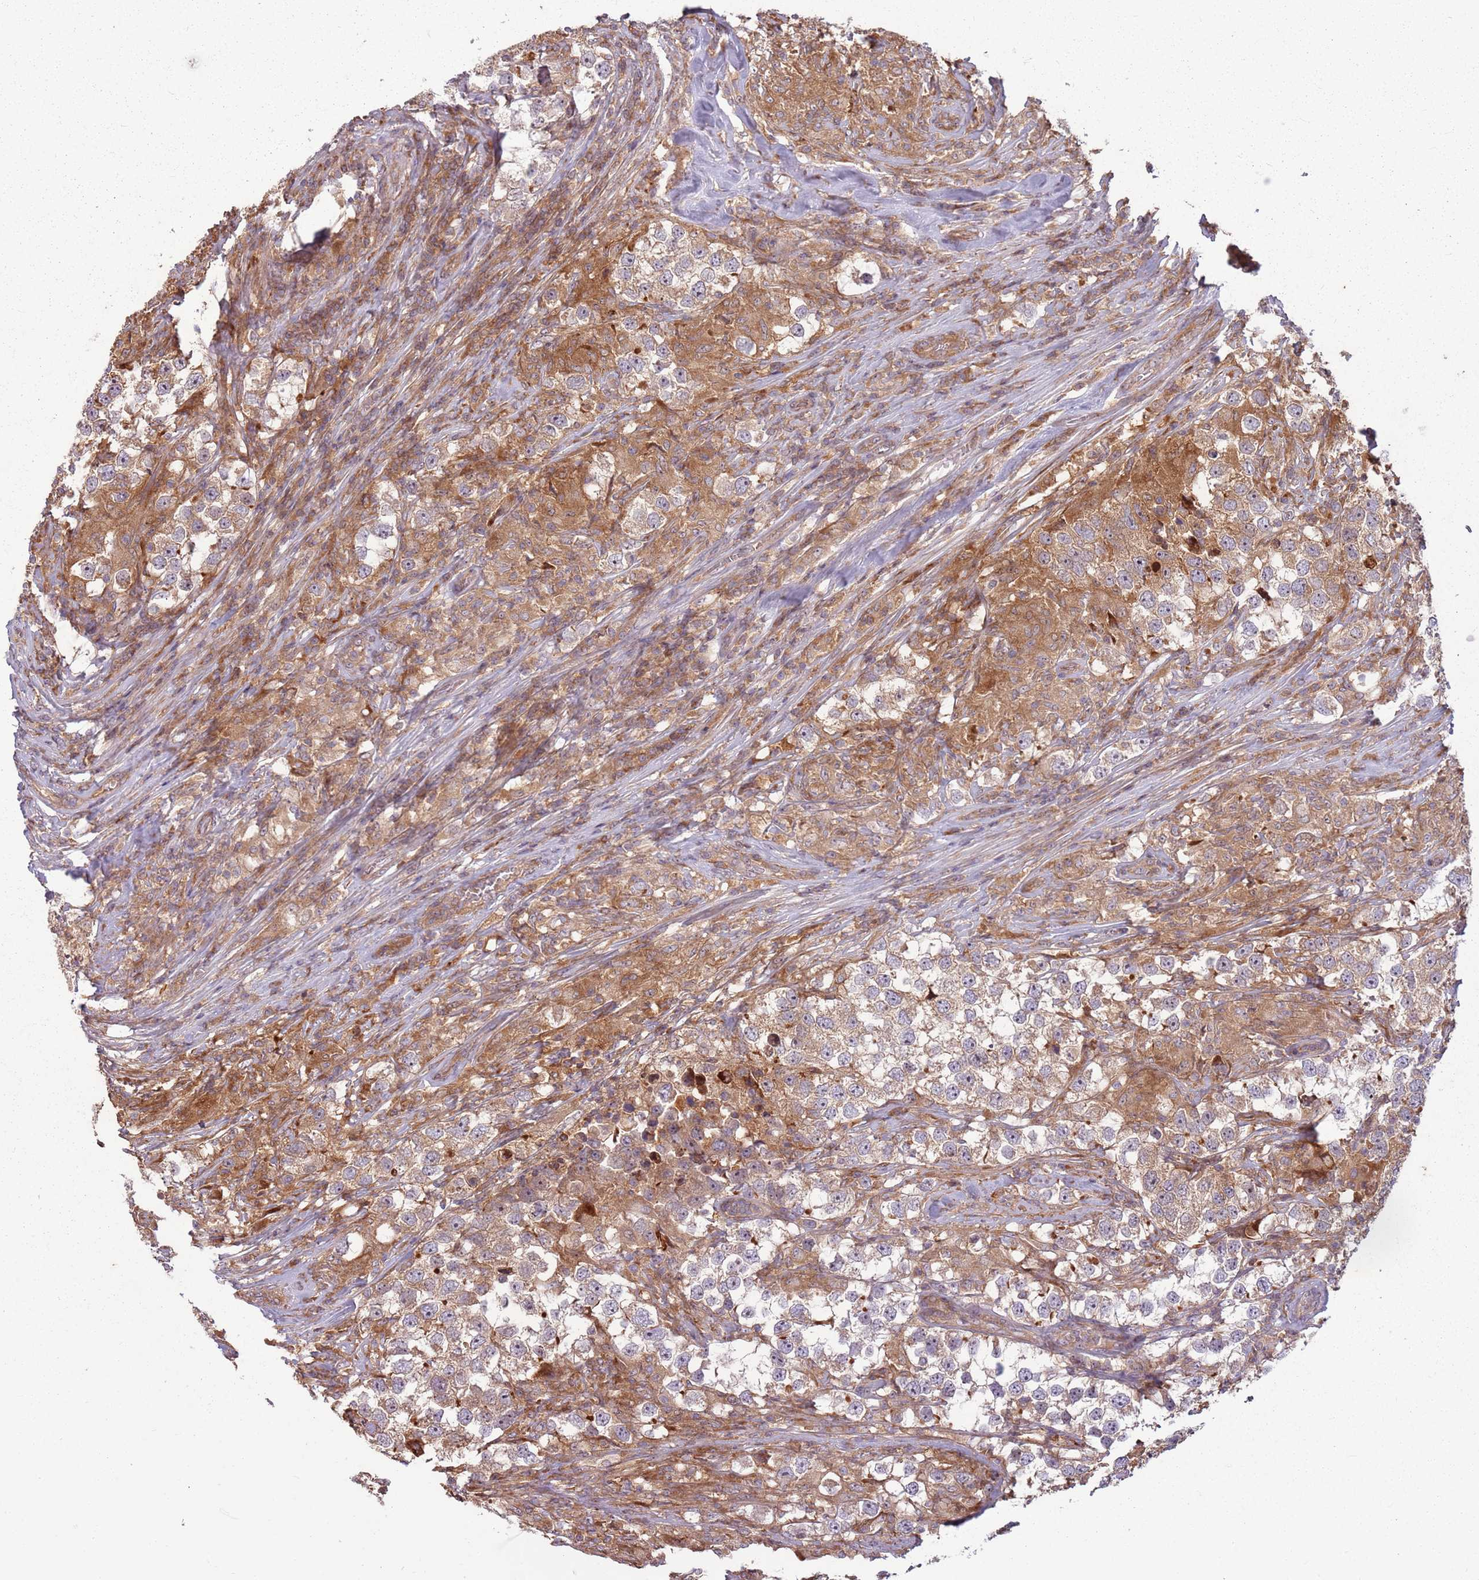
{"staining": {"intensity": "weak", "quantity": "25%-75%", "location": "cytoplasmic/membranous"}, "tissue": "testis cancer", "cell_type": "Tumor cells", "image_type": "cancer", "snomed": [{"axis": "morphology", "description": "Seminoma, NOS"}, {"axis": "topography", "description": "Testis"}], "caption": "An image of testis seminoma stained for a protein shows weak cytoplasmic/membranous brown staining in tumor cells.", "gene": "RPL21", "patient": {"sex": "male", "age": 46}}